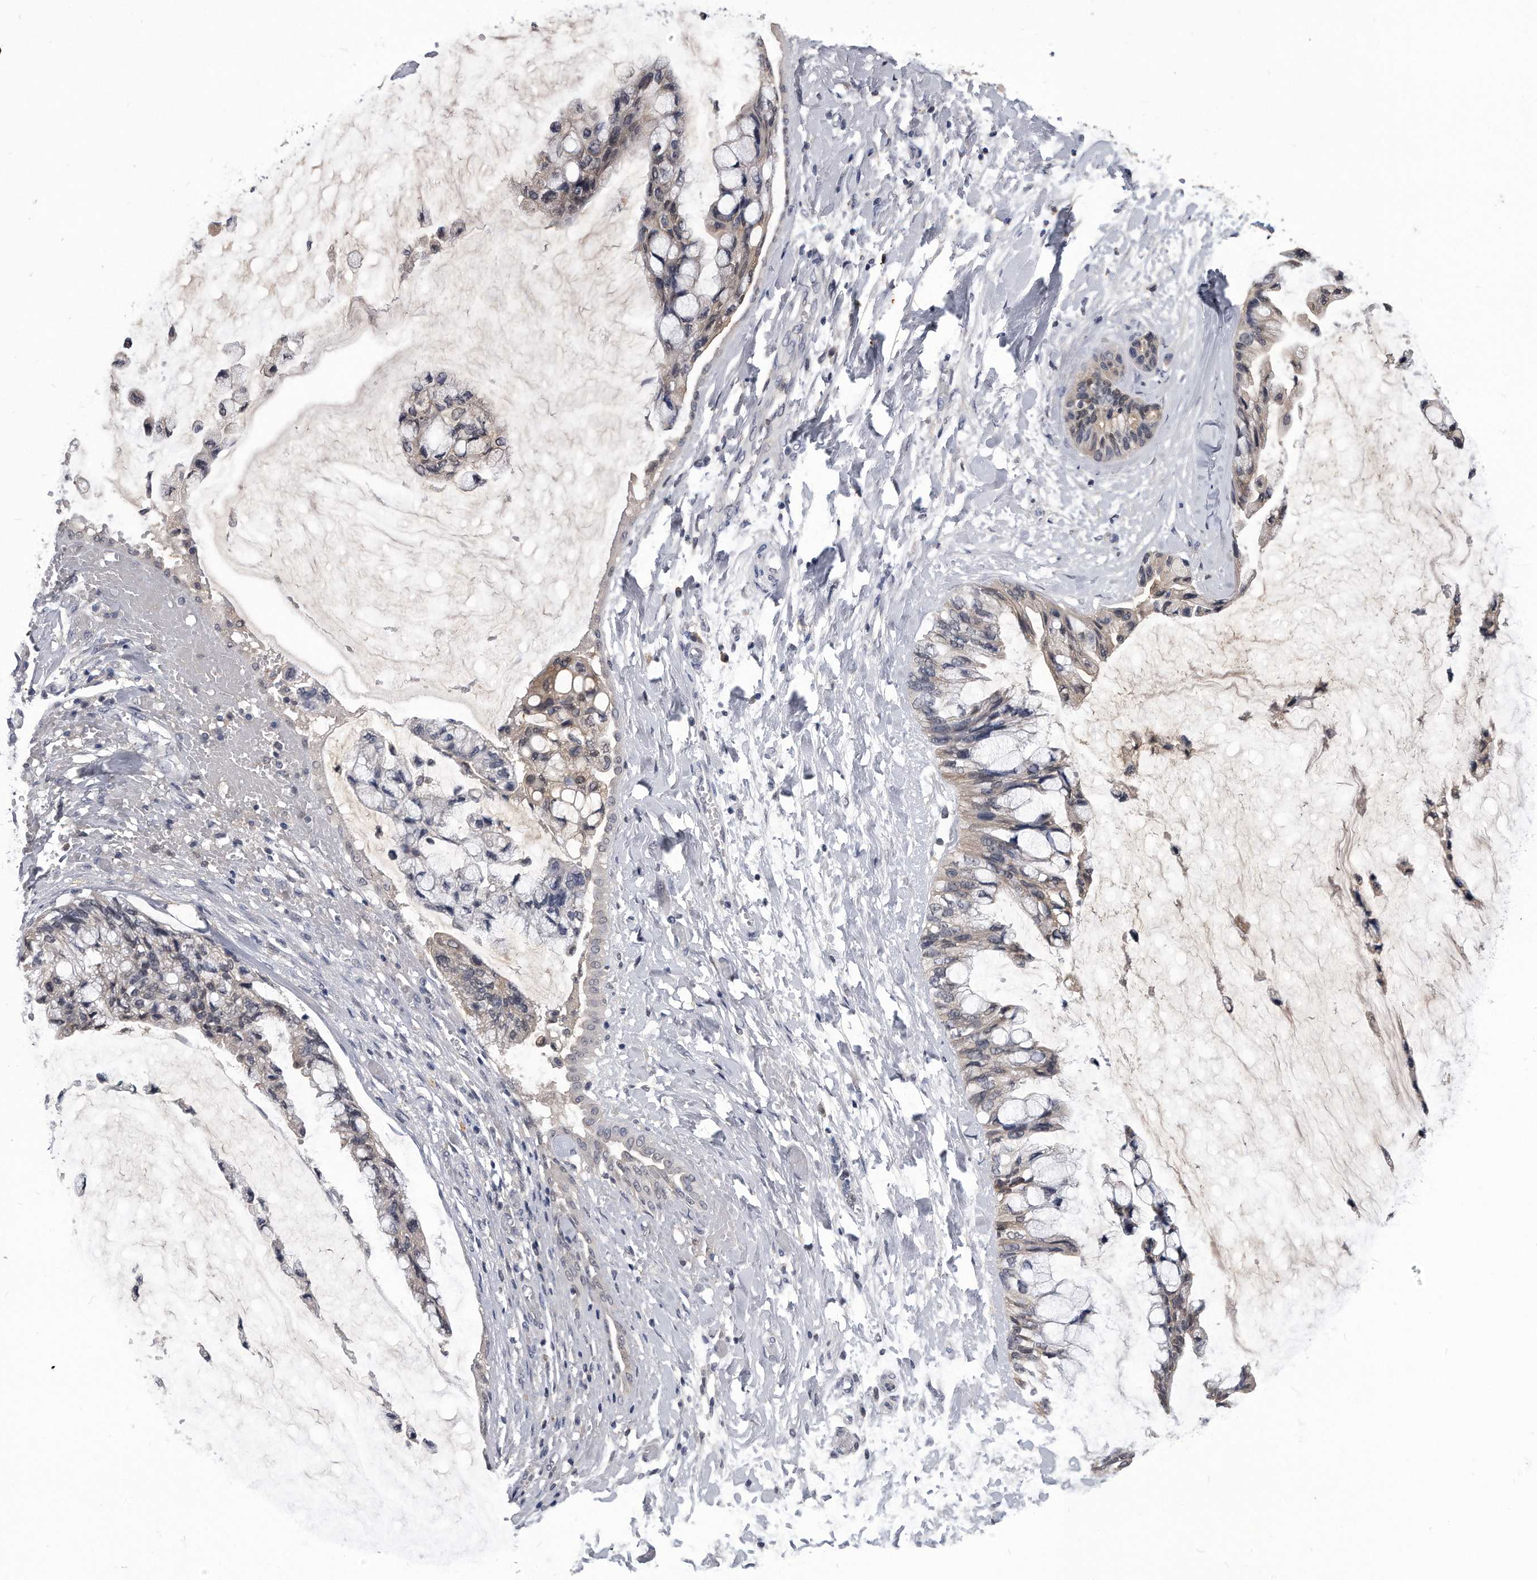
{"staining": {"intensity": "weak", "quantity": "<25%", "location": "cytoplasmic/membranous"}, "tissue": "ovarian cancer", "cell_type": "Tumor cells", "image_type": "cancer", "snomed": [{"axis": "morphology", "description": "Cystadenocarcinoma, mucinous, NOS"}, {"axis": "topography", "description": "Ovary"}], "caption": "The photomicrograph displays no significant positivity in tumor cells of ovarian cancer. (DAB (3,3'-diaminobenzidine) immunohistochemistry (IHC) with hematoxylin counter stain).", "gene": "PDXK", "patient": {"sex": "female", "age": 39}}